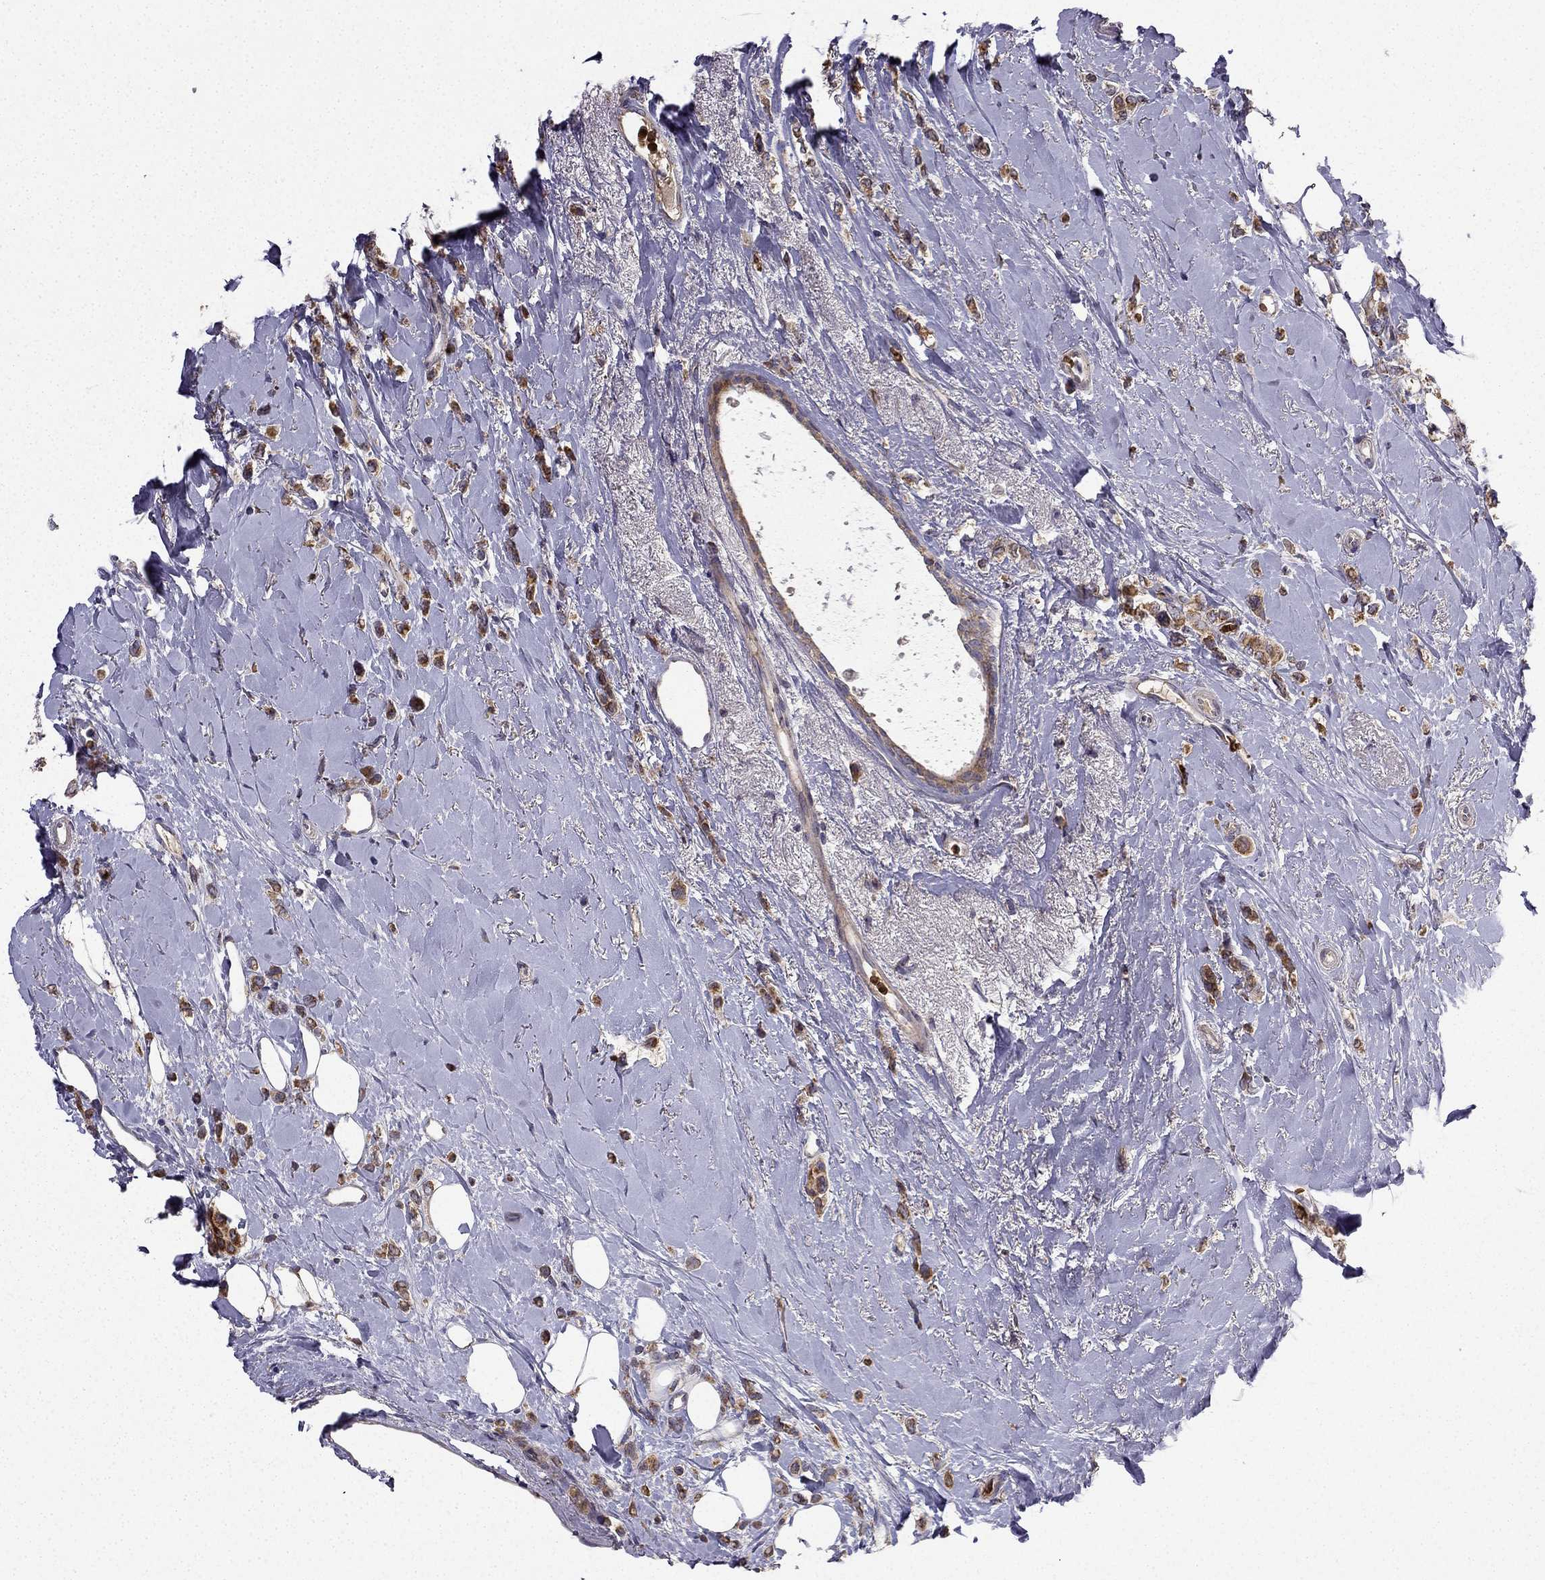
{"staining": {"intensity": "strong", "quantity": ">75%", "location": "cytoplasmic/membranous"}, "tissue": "breast cancer", "cell_type": "Tumor cells", "image_type": "cancer", "snomed": [{"axis": "morphology", "description": "Lobular carcinoma"}, {"axis": "topography", "description": "Breast"}], "caption": "IHC histopathology image of neoplastic tissue: breast cancer stained using immunohistochemistry (IHC) reveals high levels of strong protein expression localized specifically in the cytoplasmic/membranous of tumor cells, appearing as a cytoplasmic/membranous brown color.", "gene": "B4GALT7", "patient": {"sex": "female", "age": 66}}